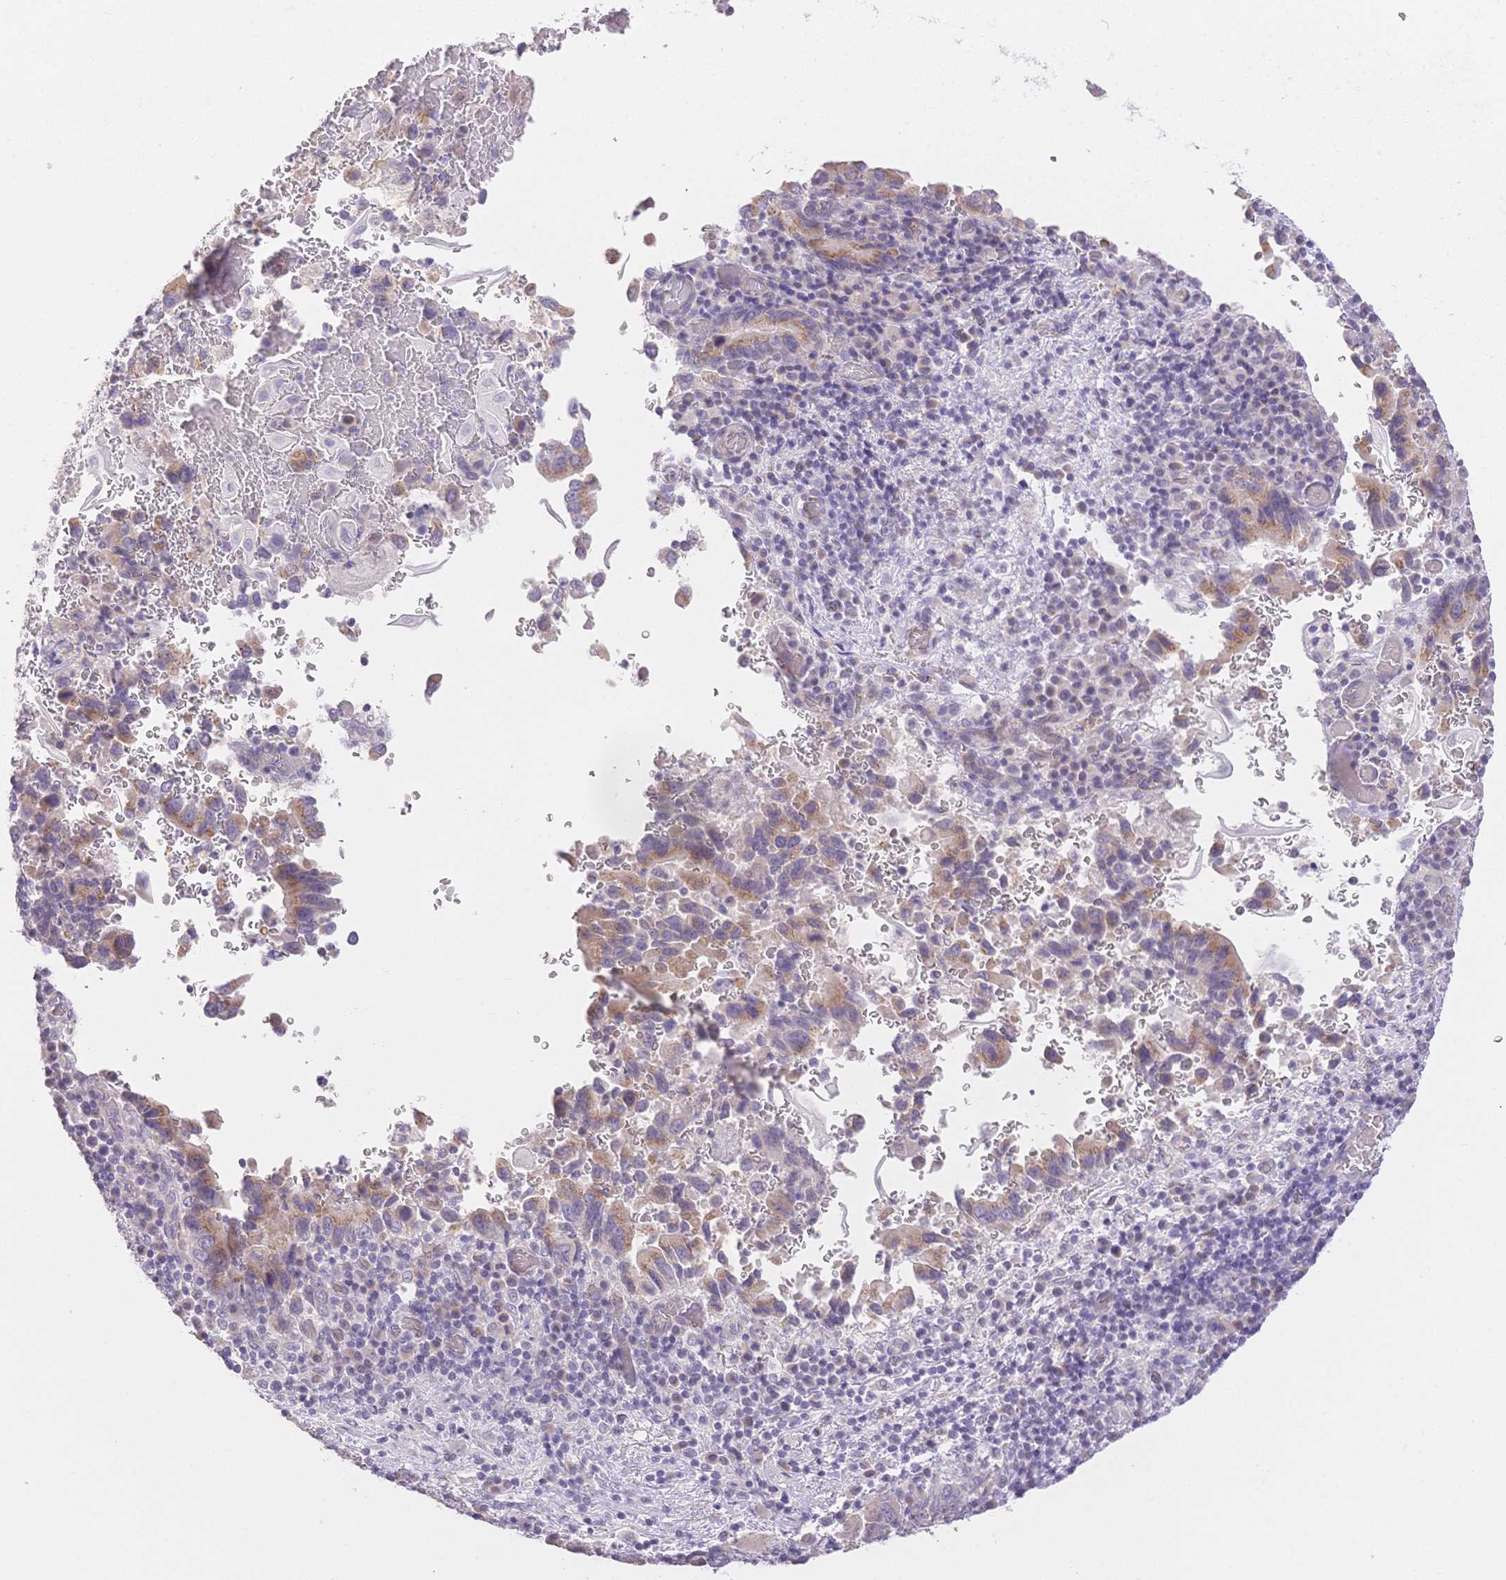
{"staining": {"intensity": "moderate", "quantity": "<25%", "location": "cytoplasmic/membranous"}, "tissue": "stomach cancer", "cell_type": "Tumor cells", "image_type": "cancer", "snomed": [{"axis": "morphology", "description": "Adenocarcinoma, NOS"}, {"axis": "topography", "description": "Stomach, upper"}], "caption": "Protein expression by IHC reveals moderate cytoplasmic/membranous expression in about <25% of tumor cells in stomach cancer (adenocarcinoma).", "gene": "SUV39H2", "patient": {"sex": "male", "age": 74}}